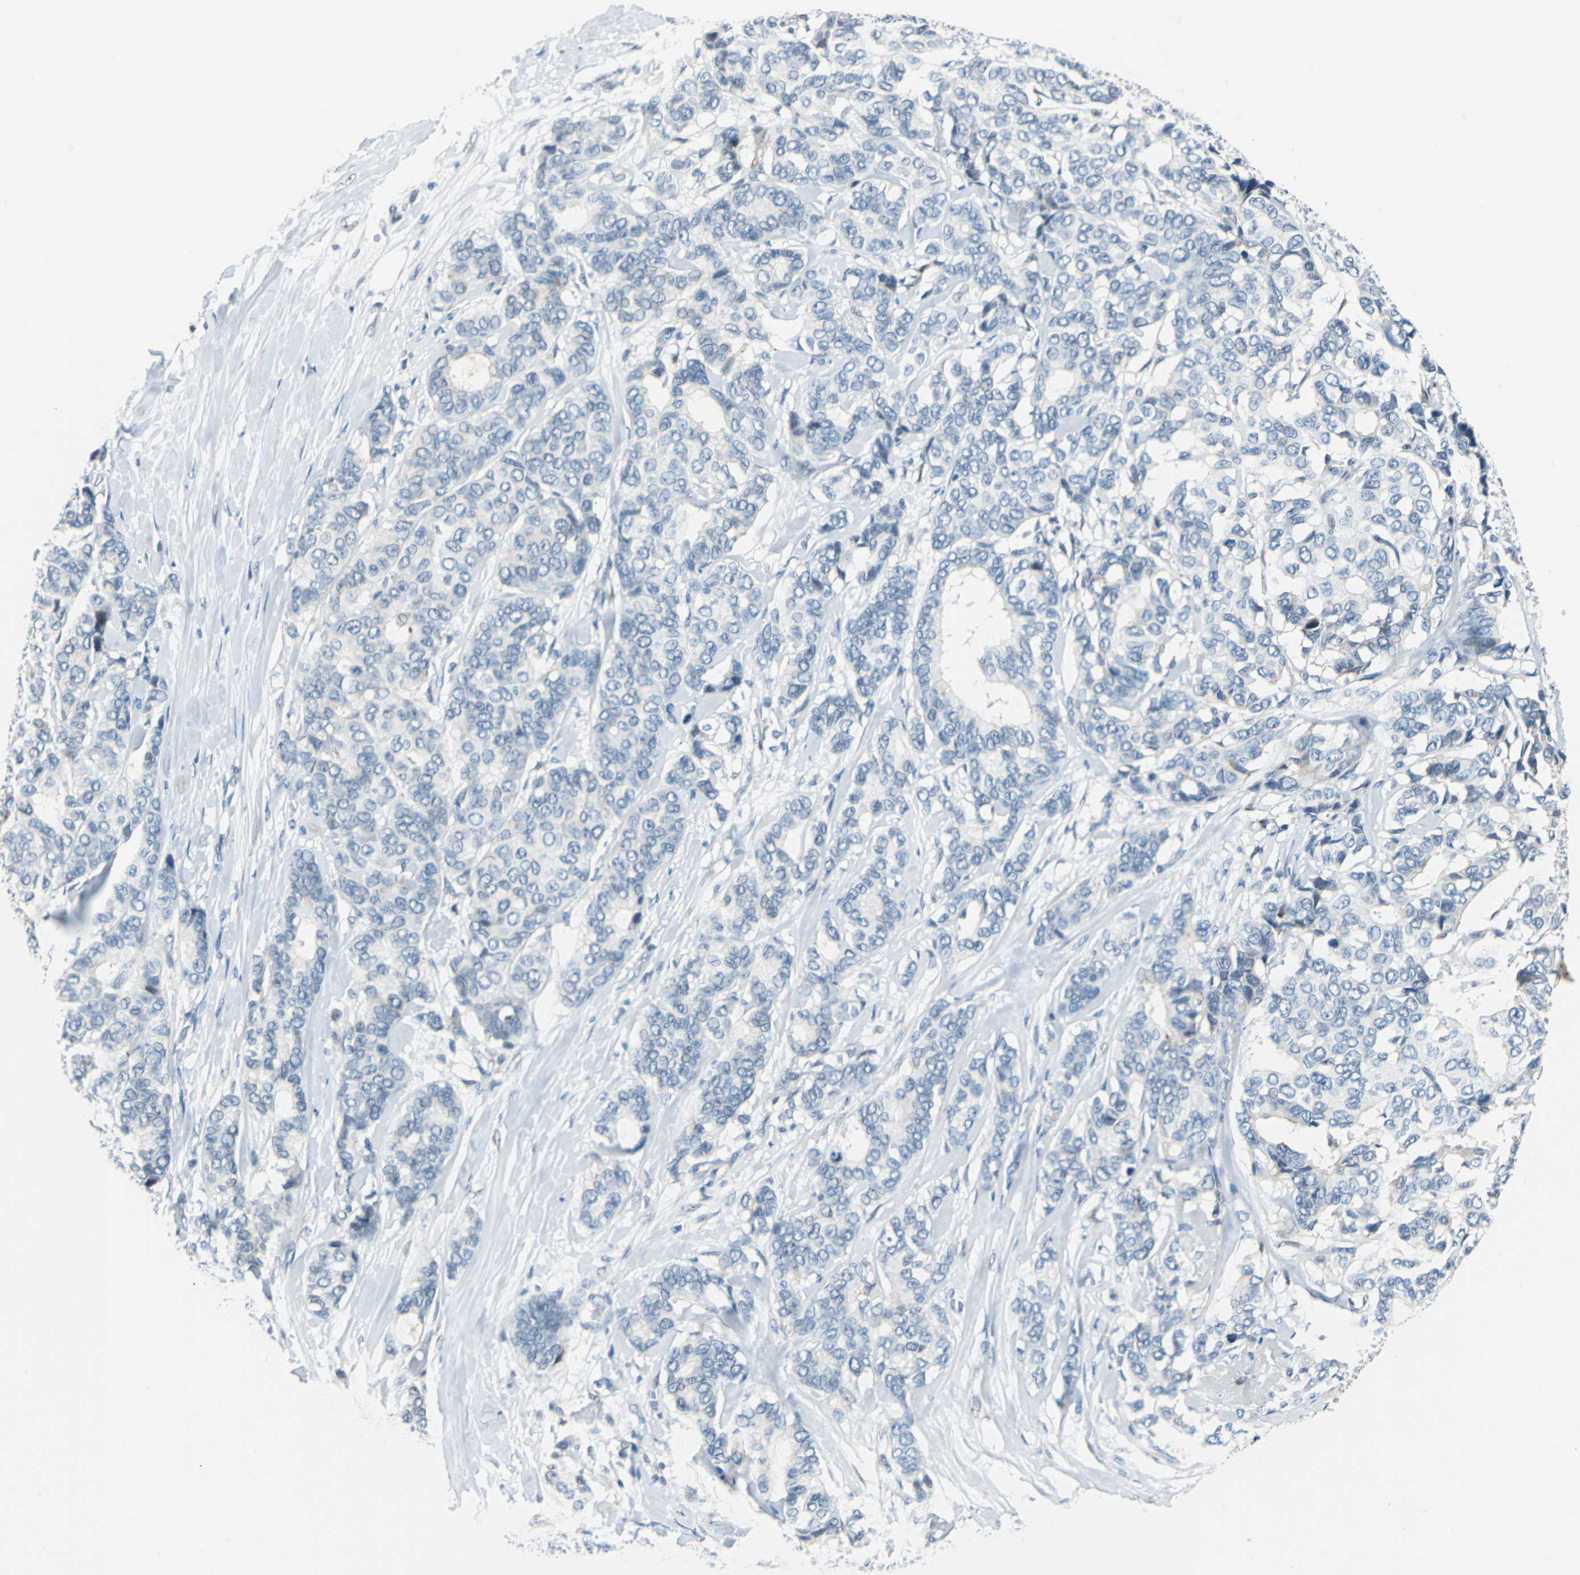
{"staining": {"intensity": "weak", "quantity": "25%-75%", "location": "cytoplasmic/membranous"}, "tissue": "breast cancer", "cell_type": "Tumor cells", "image_type": "cancer", "snomed": [{"axis": "morphology", "description": "Duct carcinoma"}, {"axis": "topography", "description": "Breast"}], "caption": "A low amount of weak cytoplasmic/membranous positivity is present in about 25%-75% of tumor cells in breast infiltrating ductal carcinoma tissue.", "gene": "HCFC2", "patient": {"sex": "female", "age": 87}}